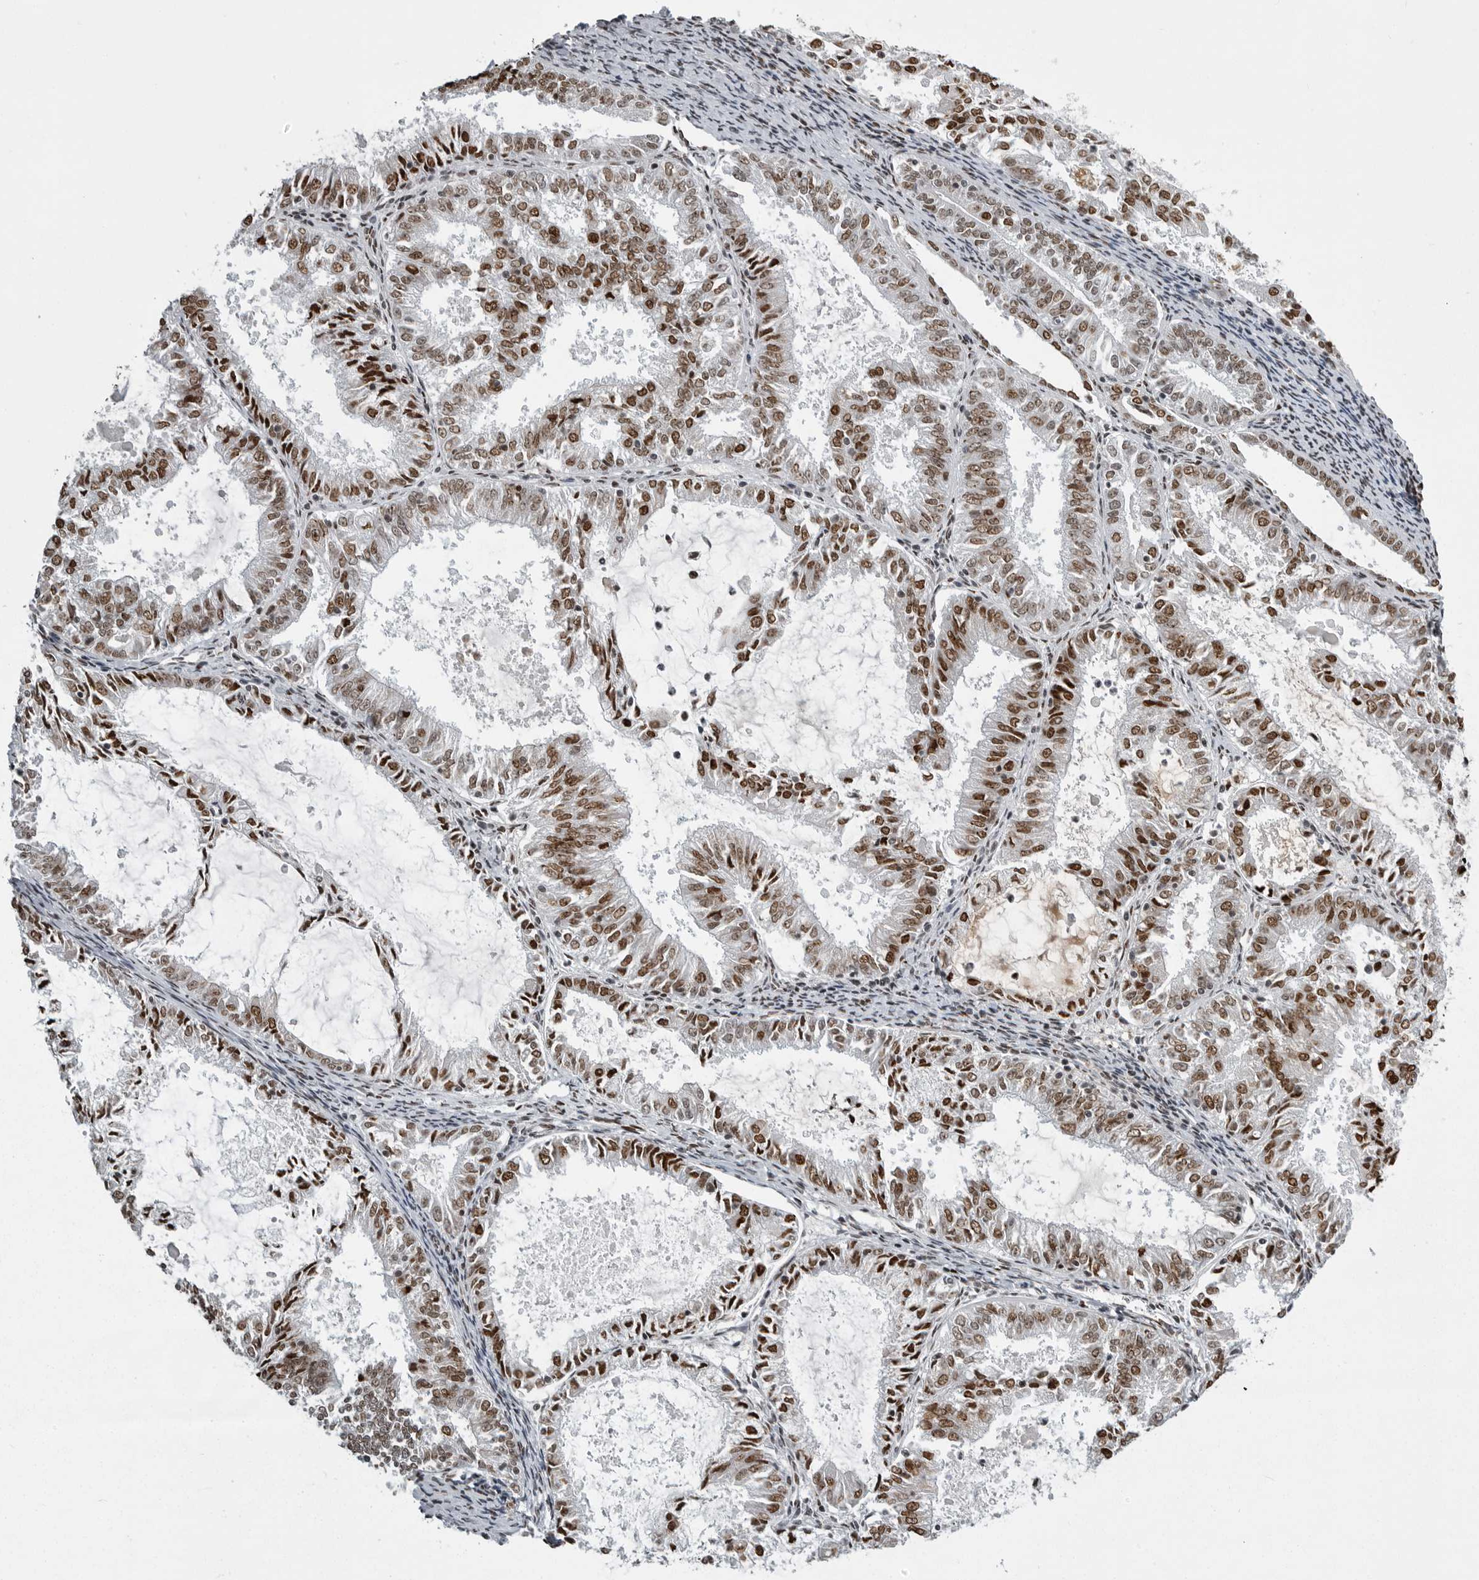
{"staining": {"intensity": "strong", "quantity": ">75%", "location": "nuclear"}, "tissue": "endometrial cancer", "cell_type": "Tumor cells", "image_type": "cancer", "snomed": [{"axis": "morphology", "description": "Adenocarcinoma, NOS"}, {"axis": "topography", "description": "Endometrium"}], "caption": "Immunohistochemistry (IHC) histopathology image of neoplastic tissue: human adenocarcinoma (endometrial) stained using immunohistochemistry demonstrates high levels of strong protein expression localized specifically in the nuclear of tumor cells, appearing as a nuclear brown color.", "gene": "YAF2", "patient": {"sex": "female", "age": 57}}